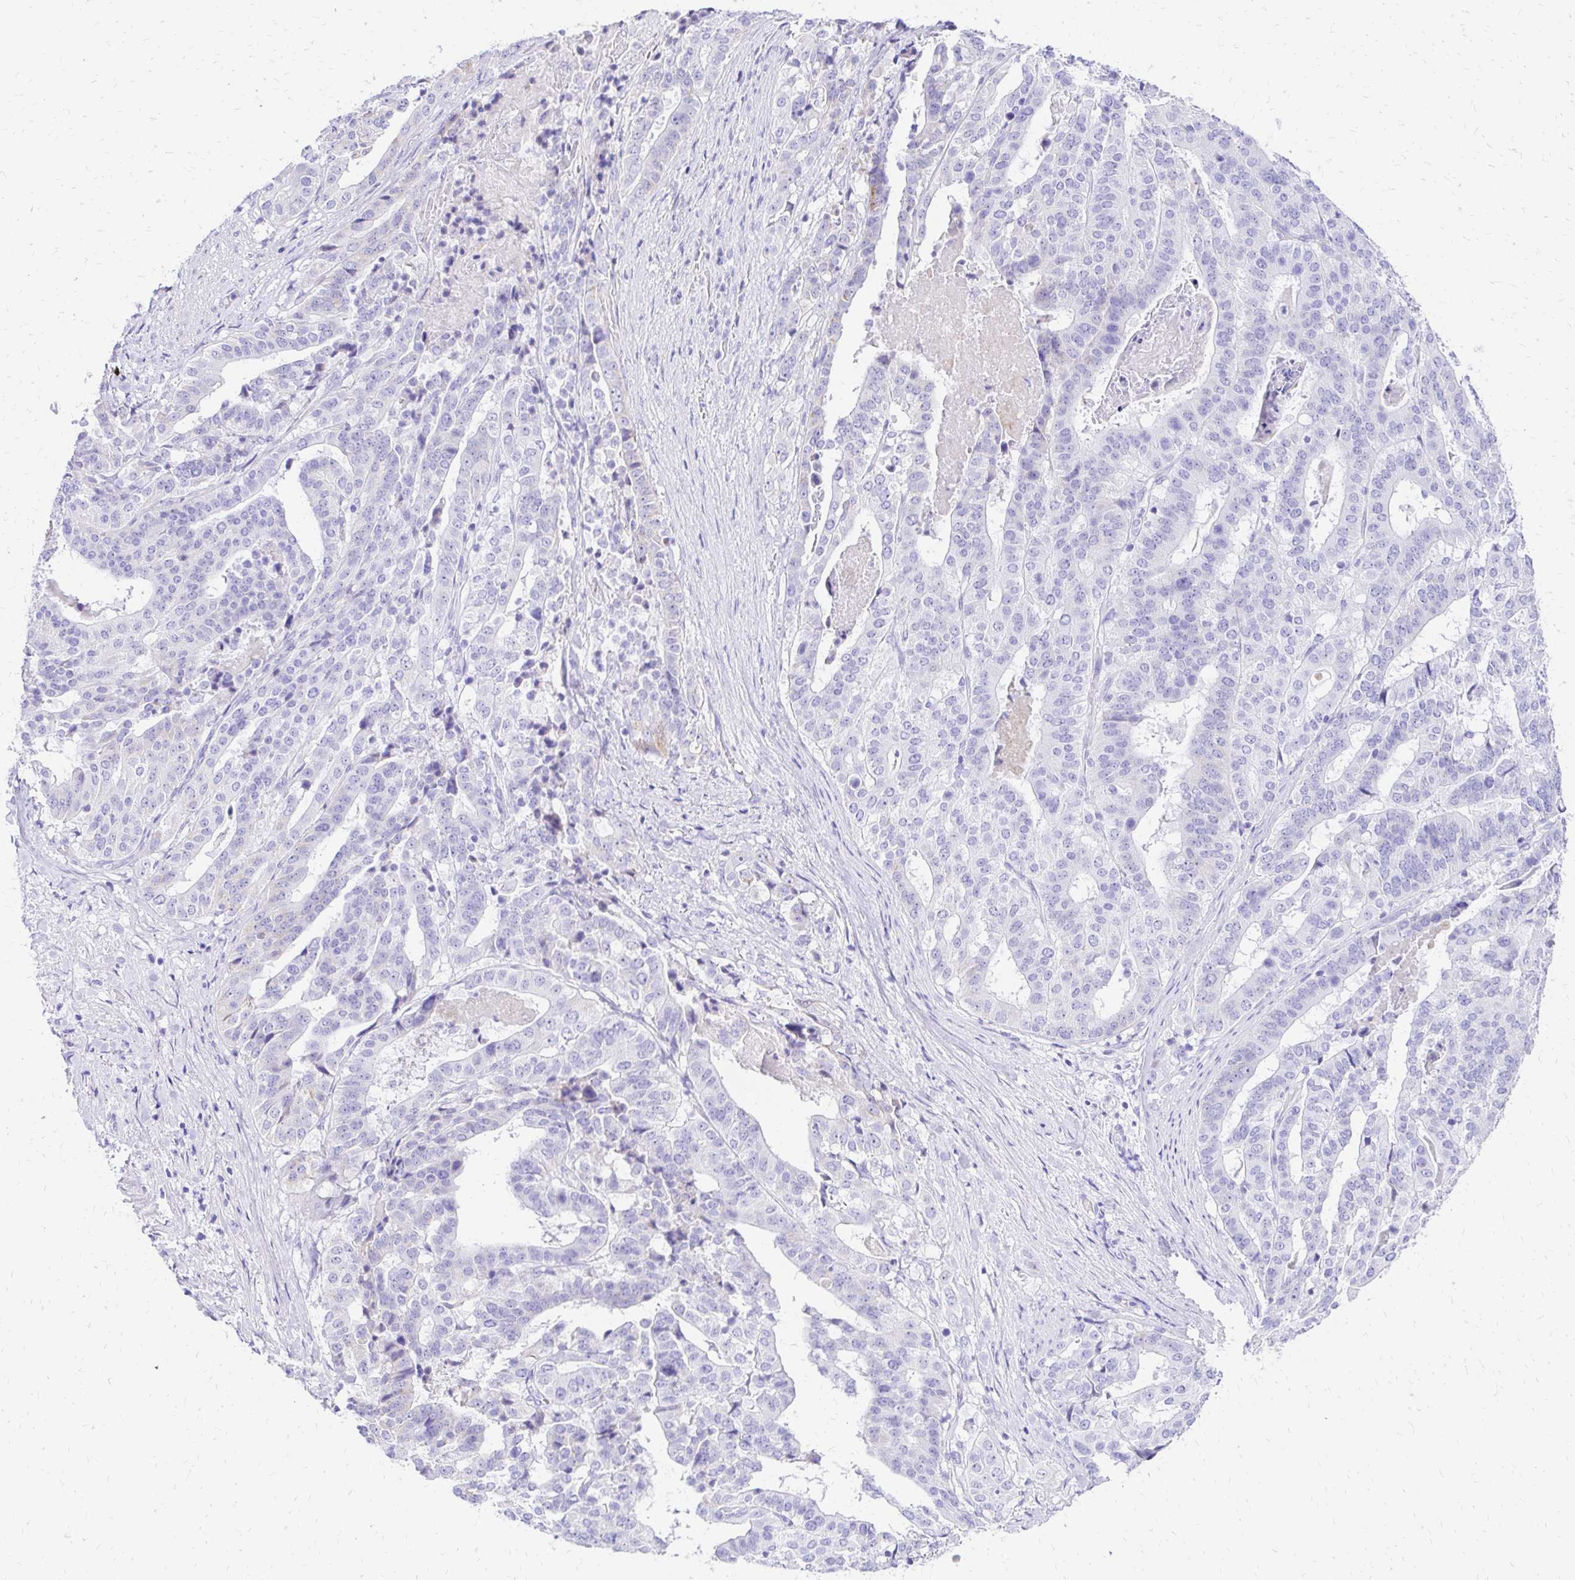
{"staining": {"intensity": "negative", "quantity": "none", "location": "none"}, "tissue": "stomach cancer", "cell_type": "Tumor cells", "image_type": "cancer", "snomed": [{"axis": "morphology", "description": "Adenocarcinoma, NOS"}, {"axis": "topography", "description": "Stomach"}], "caption": "Tumor cells are negative for protein expression in human stomach cancer (adenocarcinoma).", "gene": "S100G", "patient": {"sex": "male", "age": 48}}